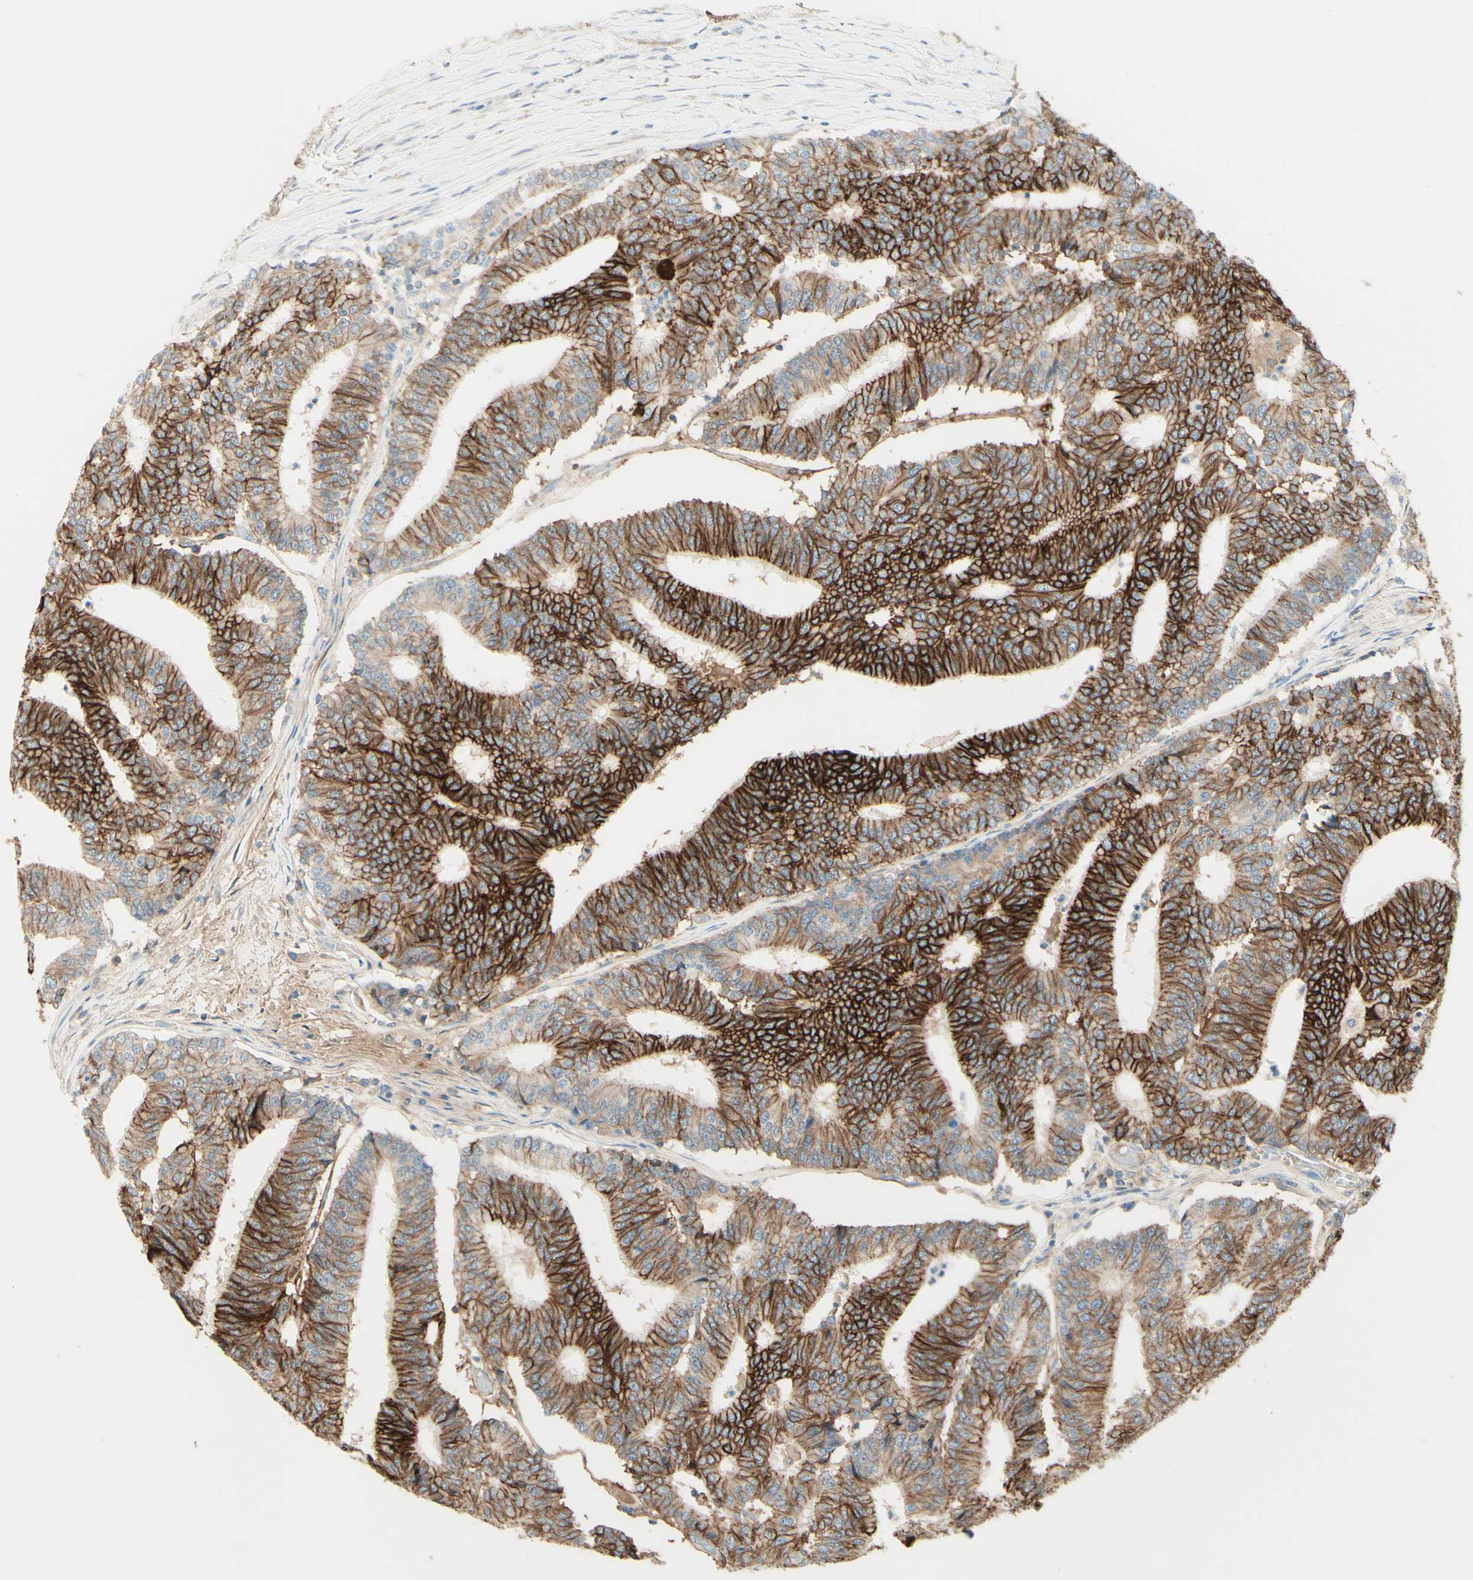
{"staining": {"intensity": "strong", "quantity": "25%-75%", "location": "cytoplasmic/membranous"}, "tissue": "prostate cancer", "cell_type": "Tumor cells", "image_type": "cancer", "snomed": [{"axis": "morphology", "description": "Normal tissue, NOS"}, {"axis": "morphology", "description": "Adenocarcinoma, High grade"}, {"axis": "topography", "description": "Prostate"}, {"axis": "topography", "description": "Seminal veicle"}], "caption": "Human prostate cancer (high-grade adenocarcinoma) stained for a protein (brown) reveals strong cytoplasmic/membranous positive staining in about 25%-75% of tumor cells.", "gene": "ALCAM", "patient": {"sex": "male", "age": 55}}